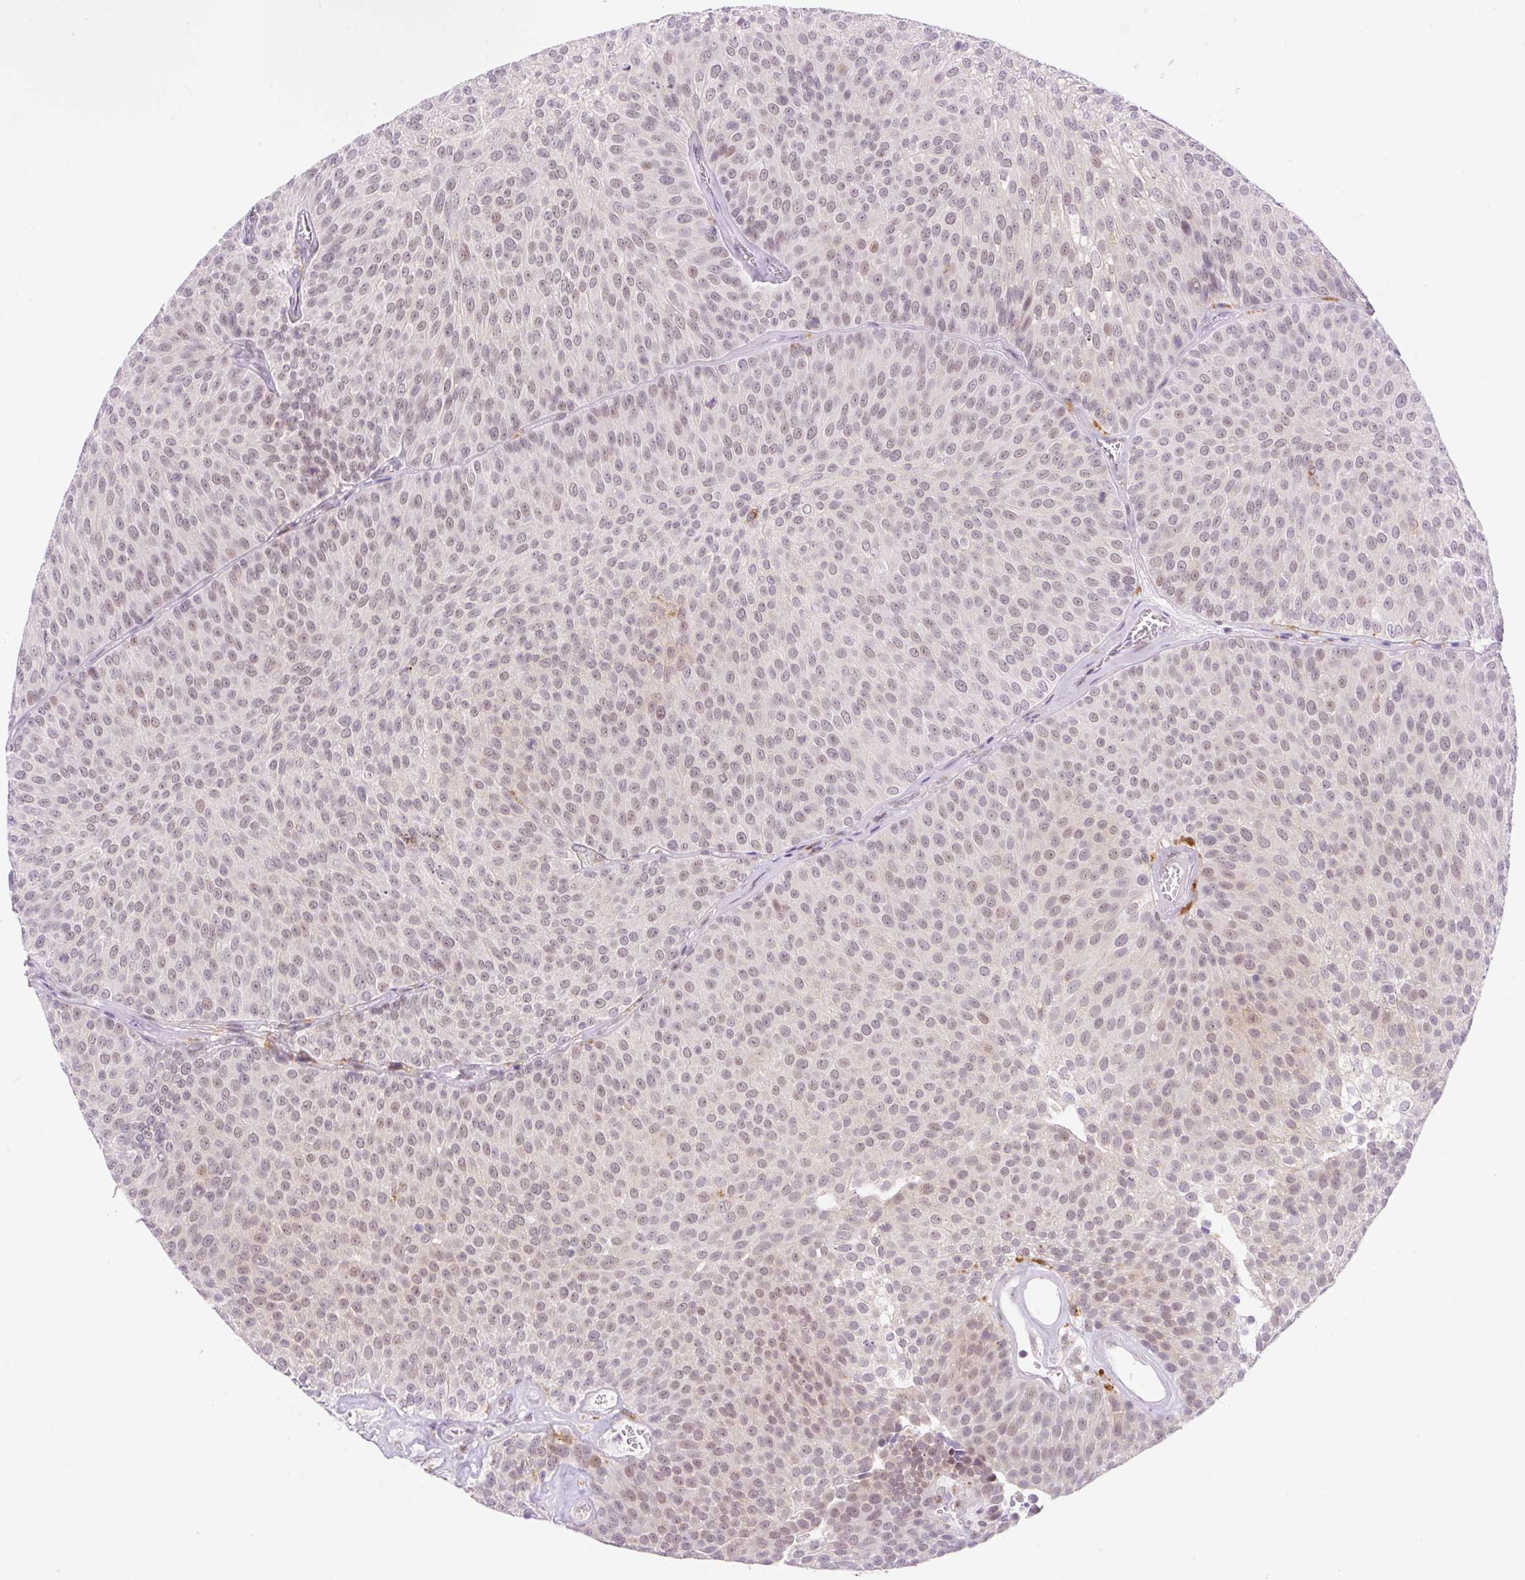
{"staining": {"intensity": "moderate", "quantity": "25%-75%", "location": "nuclear"}, "tissue": "urothelial cancer", "cell_type": "Tumor cells", "image_type": "cancer", "snomed": [{"axis": "morphology", "description": "Urothelial carcinoma, Low grade"}, {"axis": "topography", "description": "Urinary bladder"}], "caption": "This photomicrograph shows urothelial cancer stained with immunohistochemistry to label a protein in brown. The nuclear of tumor cells show moderate positivity for the protein. Nuclei are counter-stained blue.", "gene": "CEBPZOS", "patient": {"sex": "female", "age": 79}}